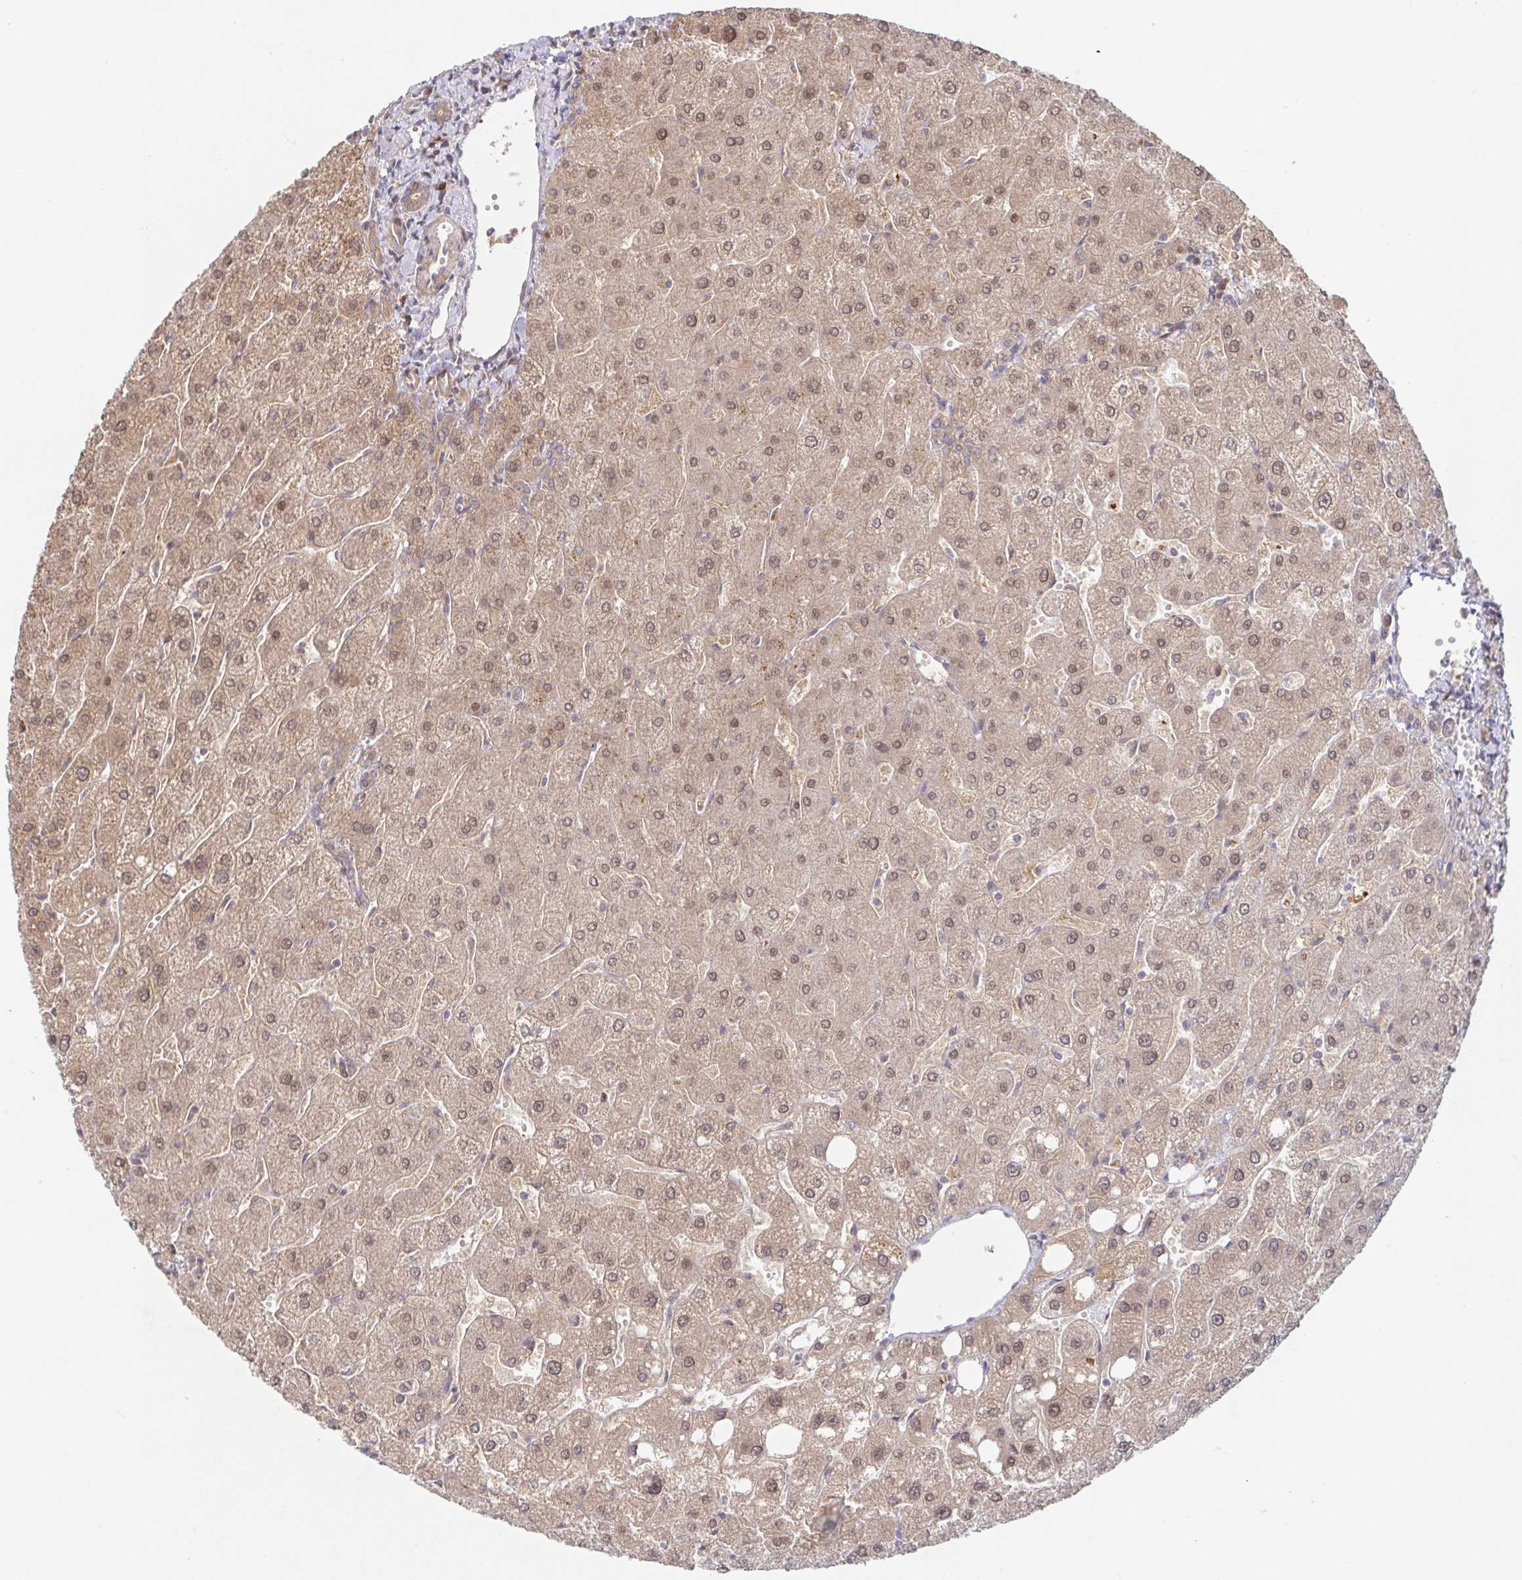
{"staining": {"intensity": "weak", "quantity": ">75%", "location": "cytoplasmic/membranous"}, "tissue": "liver", "cell_type": "Cholangiocytes", "image_type": "normal", "snomed": [{"axis": "morphology", "description": "Normal tissue, NOS"}, {"axis": "topography", "description": "Liver"}], "caption": "Protein expression analysis of normal human liver reveals weak cytoplasmic/membranous positivity in approximately >75% of cholangiocytes.", "gene": "AACS", "patient": {"sex": "male", "age": 67}}